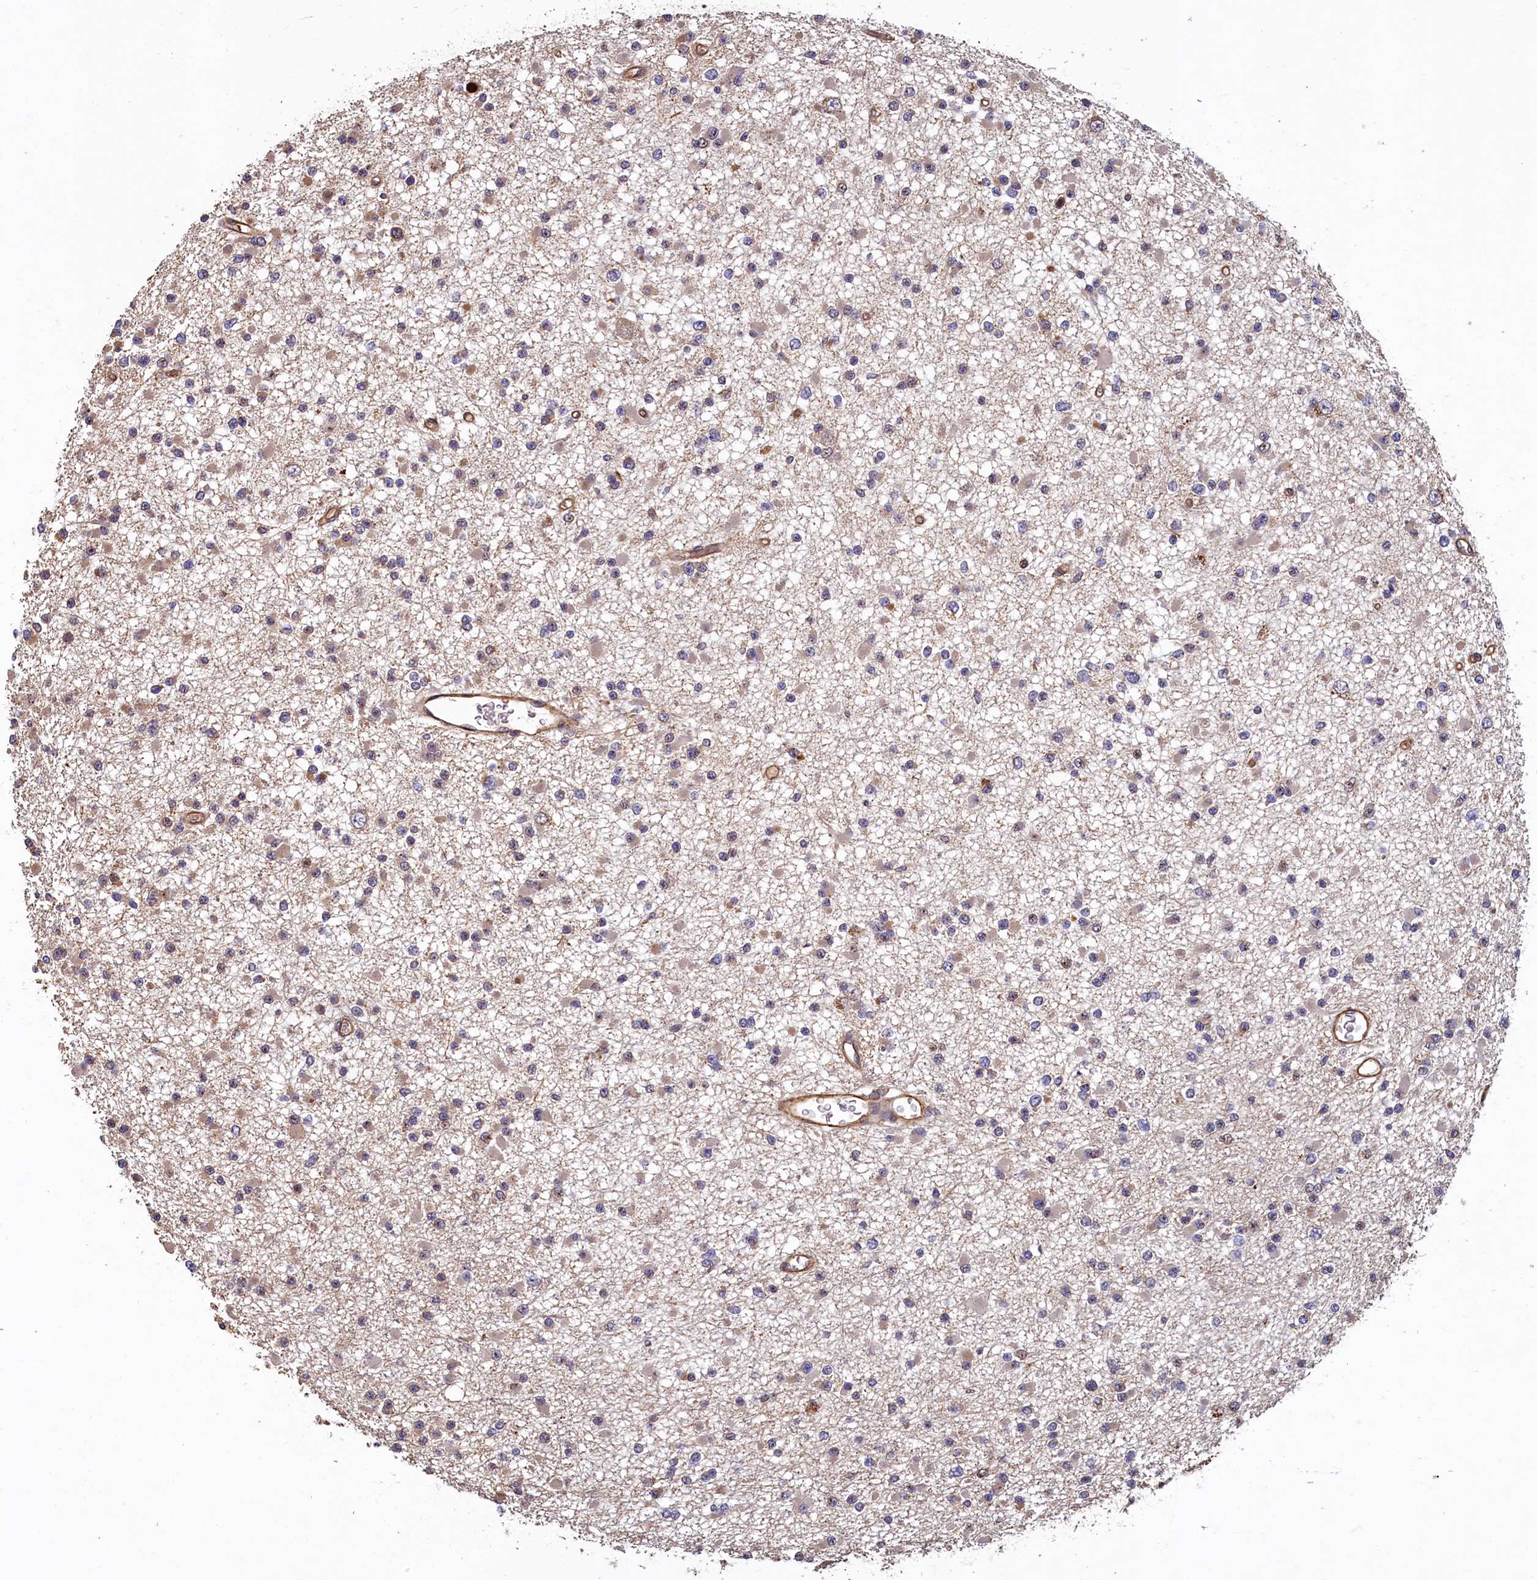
{"staining": {"intensity": "negative", "quantity": "none", "location": "none"}, "tissue": "glioma", "cell_type": "Tumor cells", "image_type": "cancer", "snomed": [{"axis": "morphology", "description": "Glioma, malignant, Low grade"}, {"axis": "topography", "description": "Brain"}], "caption": "This is a micrograph of immunohistochemistry (IHC) staining of glioma, which shows no expression in tumor cells.", "gene": "CCDC102B", "patient": {"sex": "female", "age": 22}}